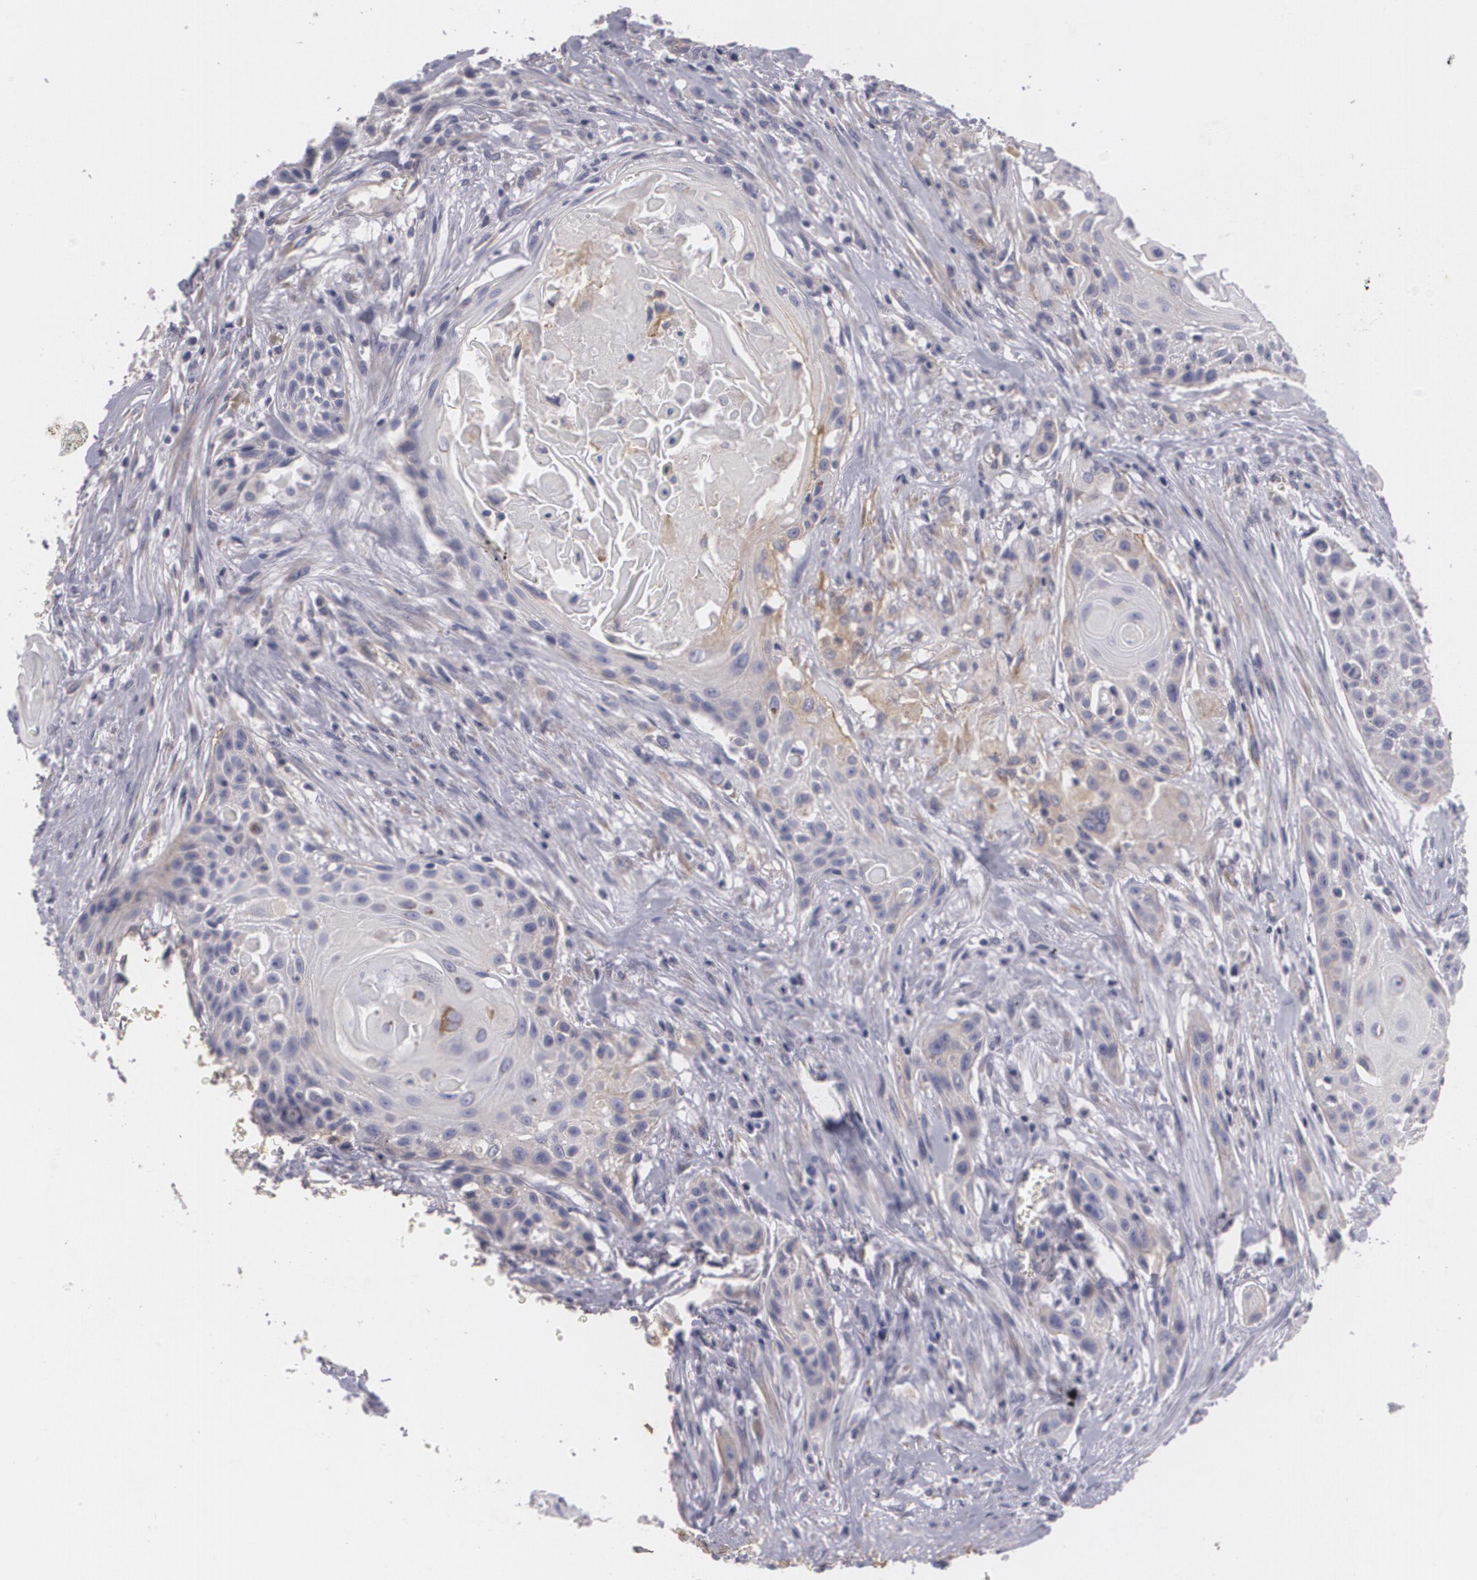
{"staining": {"intensity": "weak", "quantity": "25%-75%", "location": "cytoplasmic/membranous"}, "tissue": "head and neck cancer", "cell_type": "Tumor cells", "image_type": "cancer", "snomed": [{"axis": "morphology", "description": "Squamous cell carcinoma, NOS"}, {"axis": "morphology", "description": "Squamous cell carcinoma, metastatic, NOS"}, {"axis": "topography", "description": "Lymph node"}, {"axis": "topography", "description": "Salivary gland"}, {"axis": "topography", "description": "Head-Neck"}], "caption": "This is an image of immunohistochemistry (IHC) staining of head and neck squamous cell carcinoma, which shows weak staining in the cytoplasmic/membranous of tumor cells.", "gene": "KCNA4", "patient": {"sex": "female", "age": 74}}